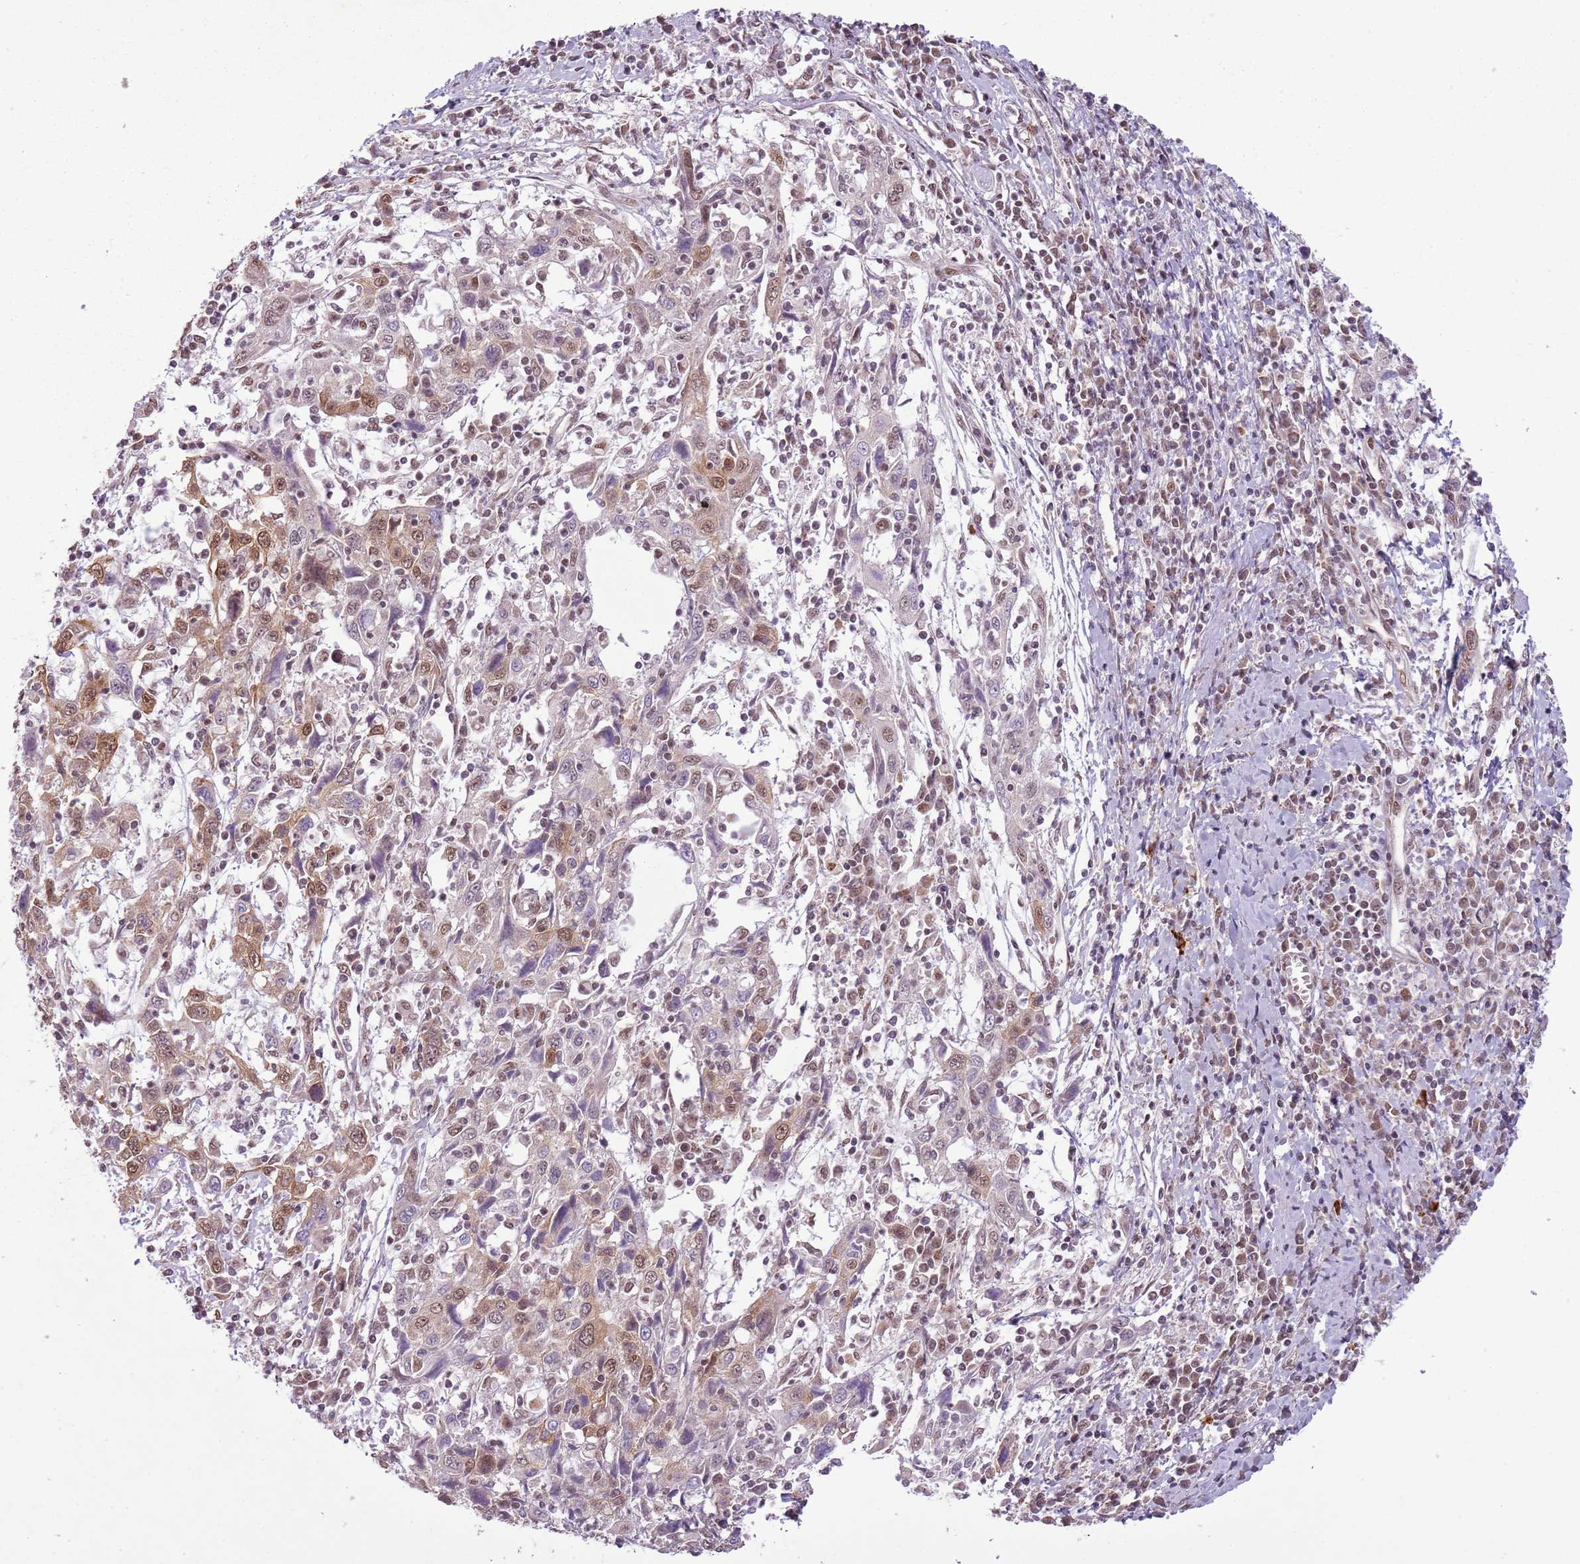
{"staining": {"intensity": "moderate", "quantity": "25%-75%", "location": "cytoplasmic/membranous,nuclear"}, "tissue": "cervical cancer", "cell_type": "Tumor cells", "image_type": "cancer", "snomed": [{"axis": "morphology", "description": "Squamous cell carcinoma, NOS"}, {"axis": "topography", "description": "Cervix"}], "caption": "Immunohistochemical staining of human cervical squamous cell carcinoma displays moderate cytoplasmic/membranous and nuclear protein staining in about 25%-75% of tumor cells.", "gene": "FAM120AOS", "patient": {"sex": "female", "age": 46}}